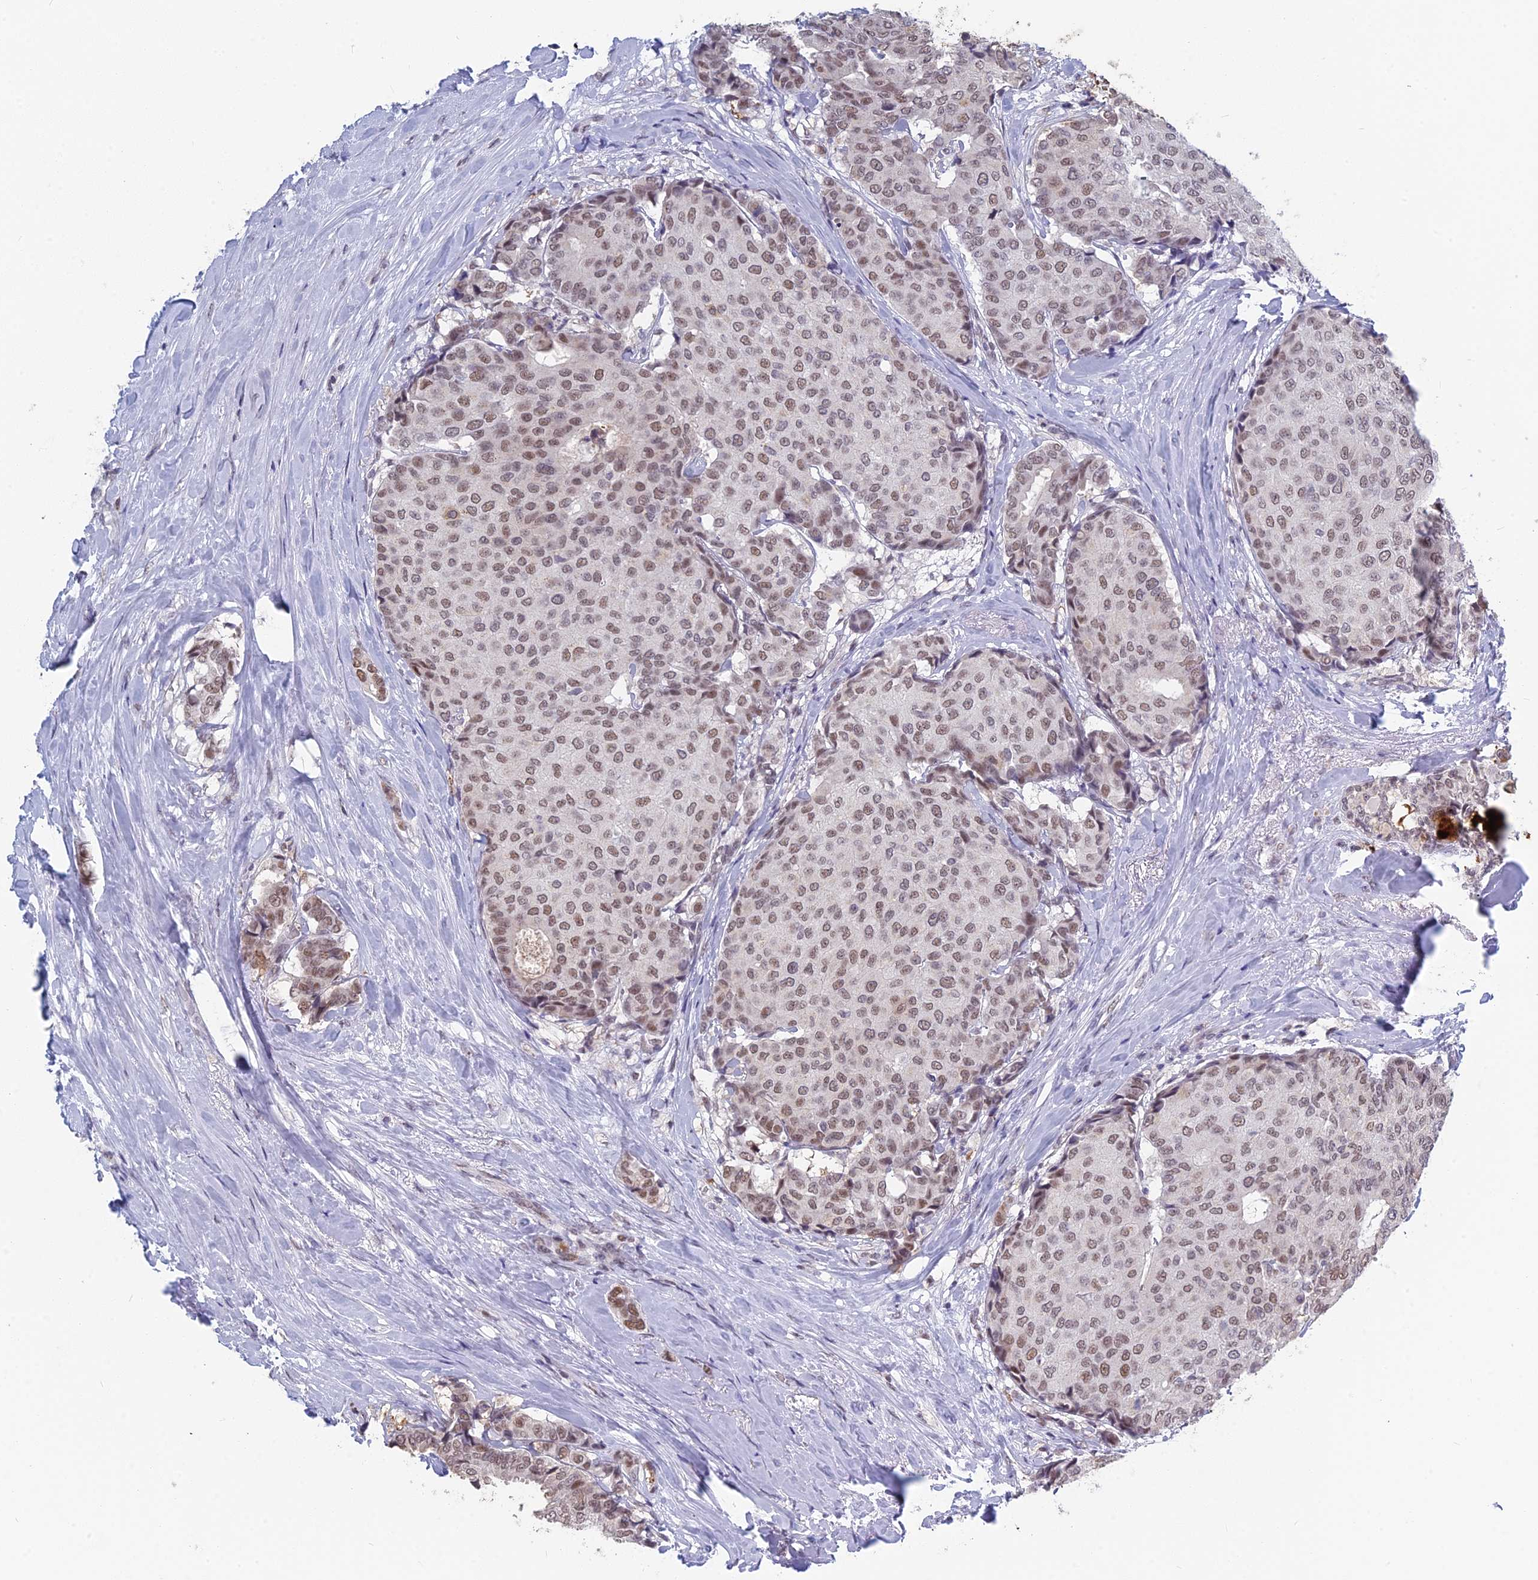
{"staining": {"intensity": "weak", "quantity": ">75%", "location": "nuclear"}, "tissue": "breast cancer", "cell_type": "Tumor cells", "image_type": "cancer", "snomed": [{"axis": "morphology", "description": "Duct carcinoma"}, {"axis": "topography", "description": "Breast"}], "caption": "High-power microscopy captured an immunohistochemistry (IHC) micrograph of breast cancer (intraductal carcinoma), revealing weak nuclear expression in about >75% of tumor cells.", "gene": "MT-CO3", "patient": {"sex": "female", "age": 75}}